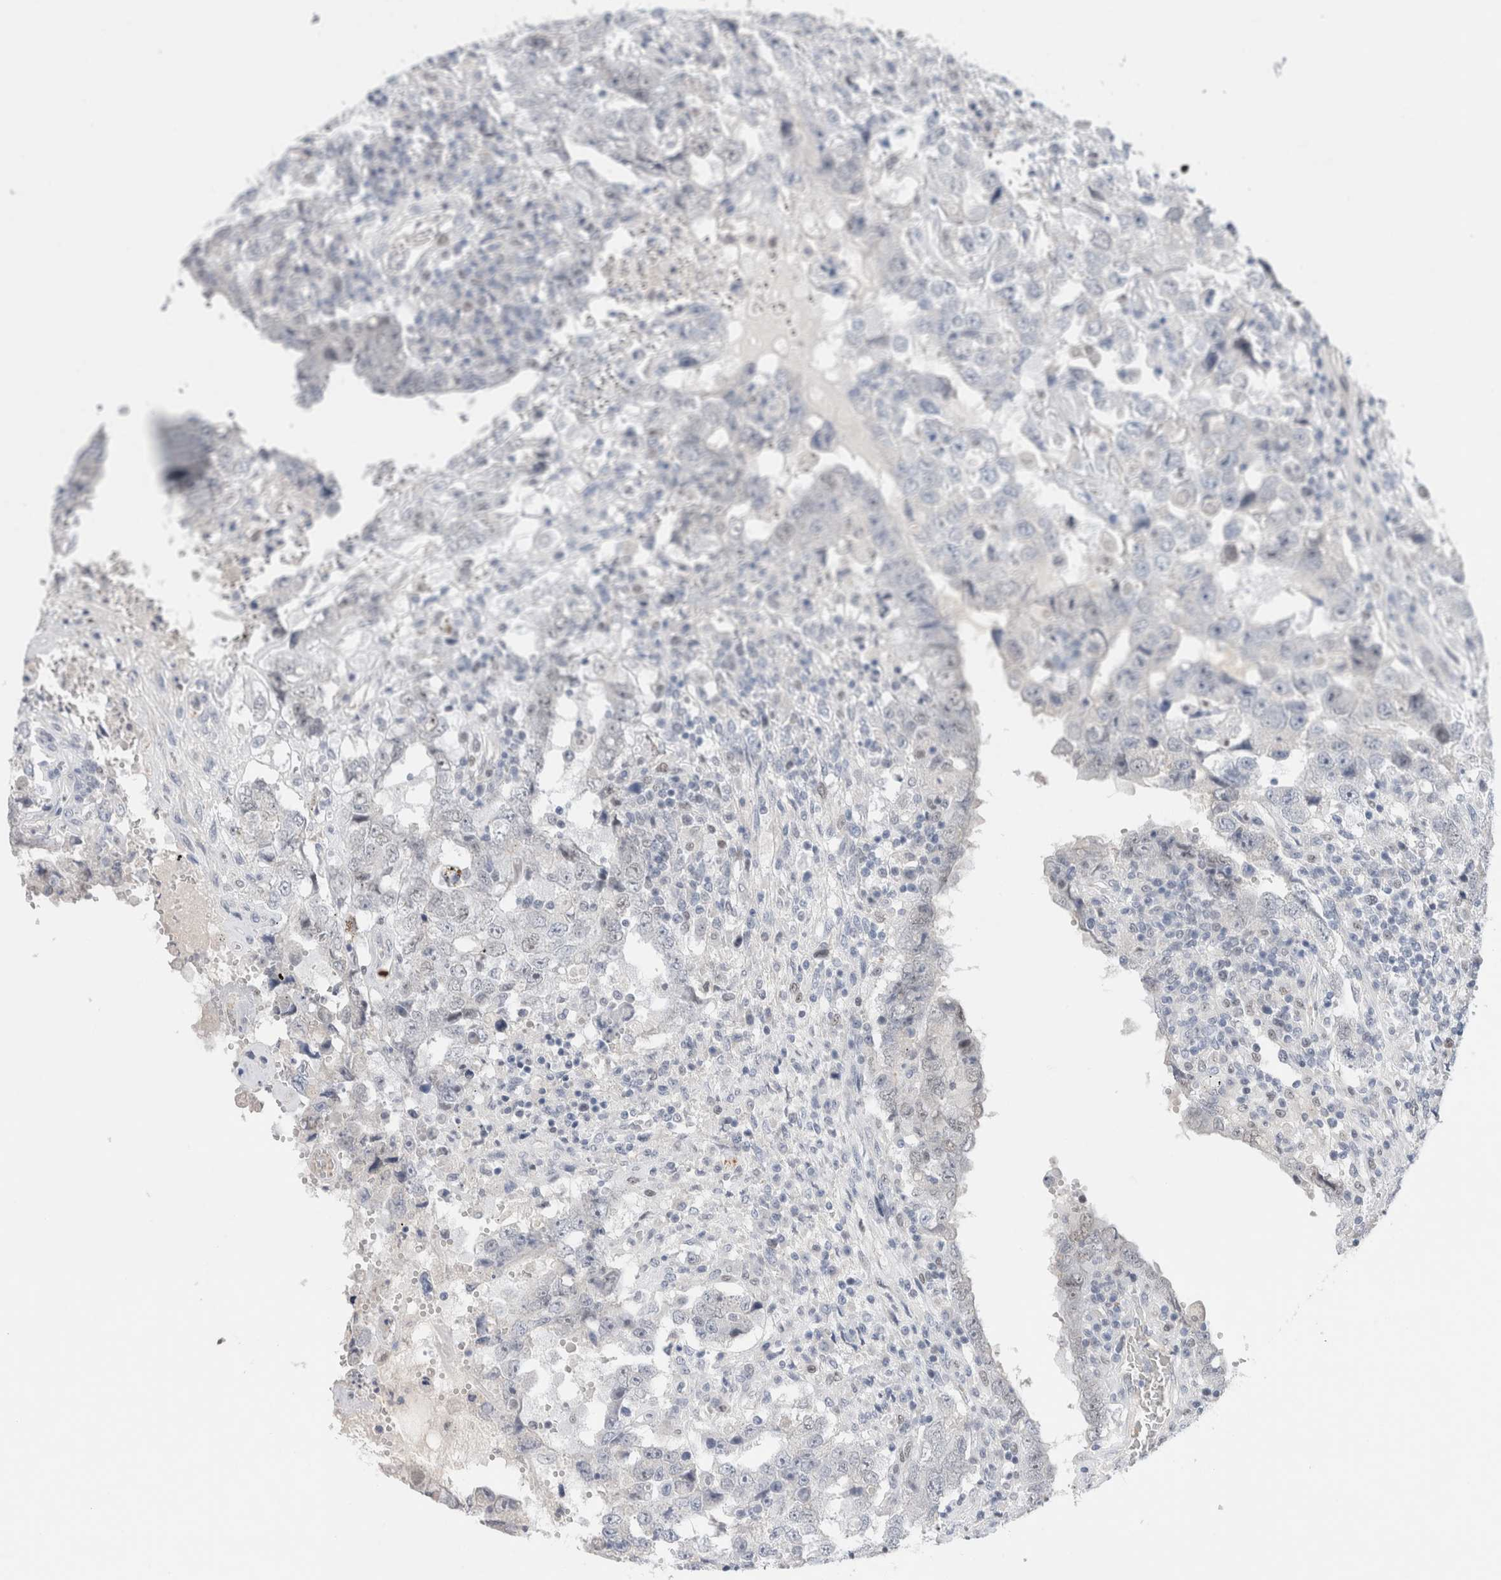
{"staining": {"intensity": "negative", "quantity": "none", "location": "none"}, "tissue": "testis cancer", "cell_type": "Tumor cells", "image_type": "cancer", "snomed": [{"axis": "morphology", "description": "Carcinoma, Embryonal, NOS"}, {"axis": "topography", "description": "Testis"}], "caption": "Tumor cells show no significant positivity in testis cancer (embryonal carcinoma).", "gene": "KNL1", "patient": {"sex": "male", "age": 26}}